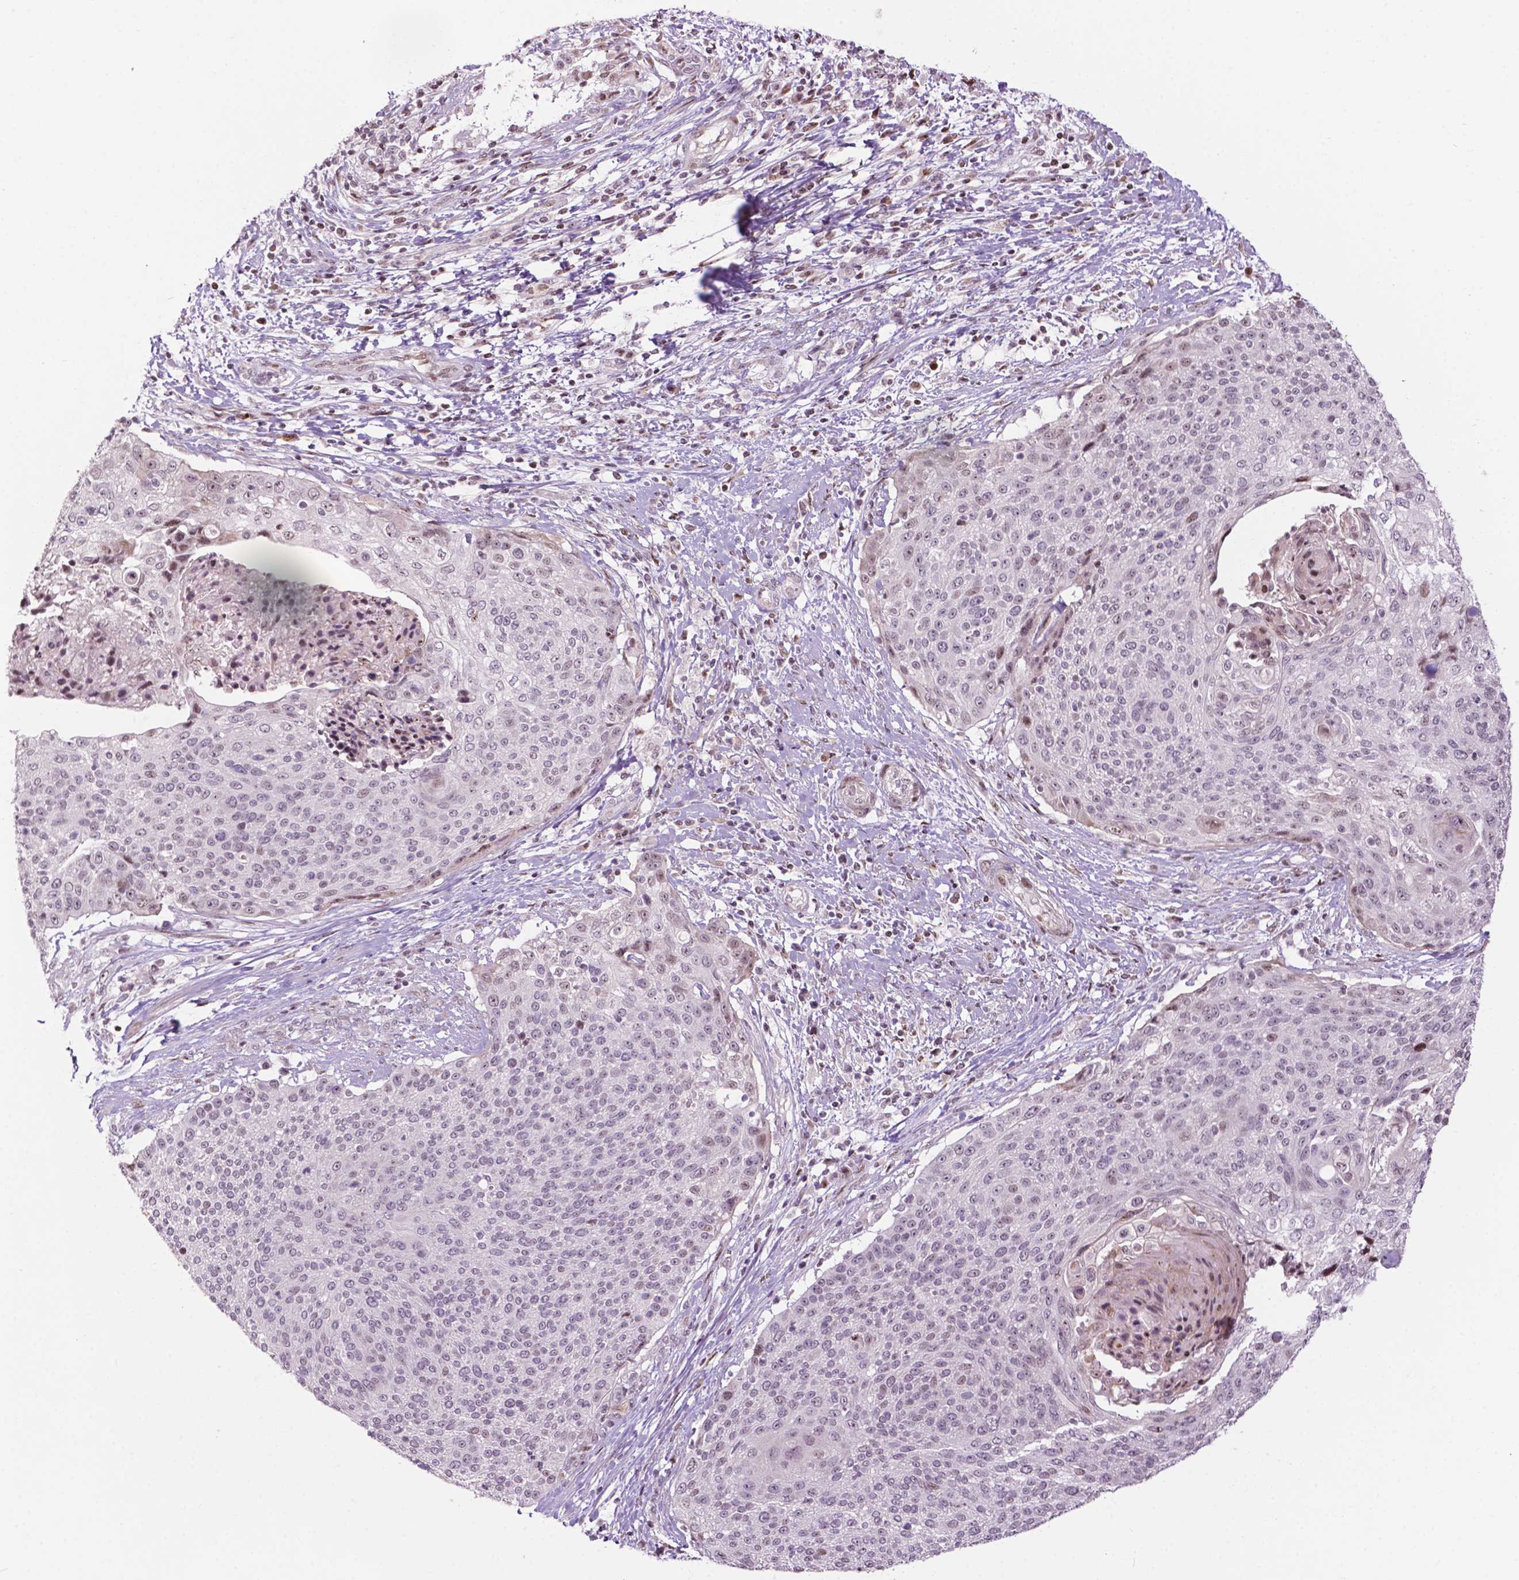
{"staining": {"intensity": "negative", "quantity": "none", "location": "none"}, "tissue": "cervical cancer", "cell_type": "Tumor cells", "image_type": "cancer", "snomed": [{"axis": "morphology", "description": "Squamous cell carcinoma, NOS"}, {"axis": "topography", "description": "Cervix"}], "caption": "A micrograph of squamous cell carcinoma (cervical) stained for a protein demonstrates no brown staining in tumor cells. (Stains: DAB (3,3'-diaminobenzidine) immunohistochemistry with hematoxylin counter stain, Microscopy: brightfield microscopy at high magnification).", "gene": "PTPN18", "patient": {"sex": "female", "age": 31}}